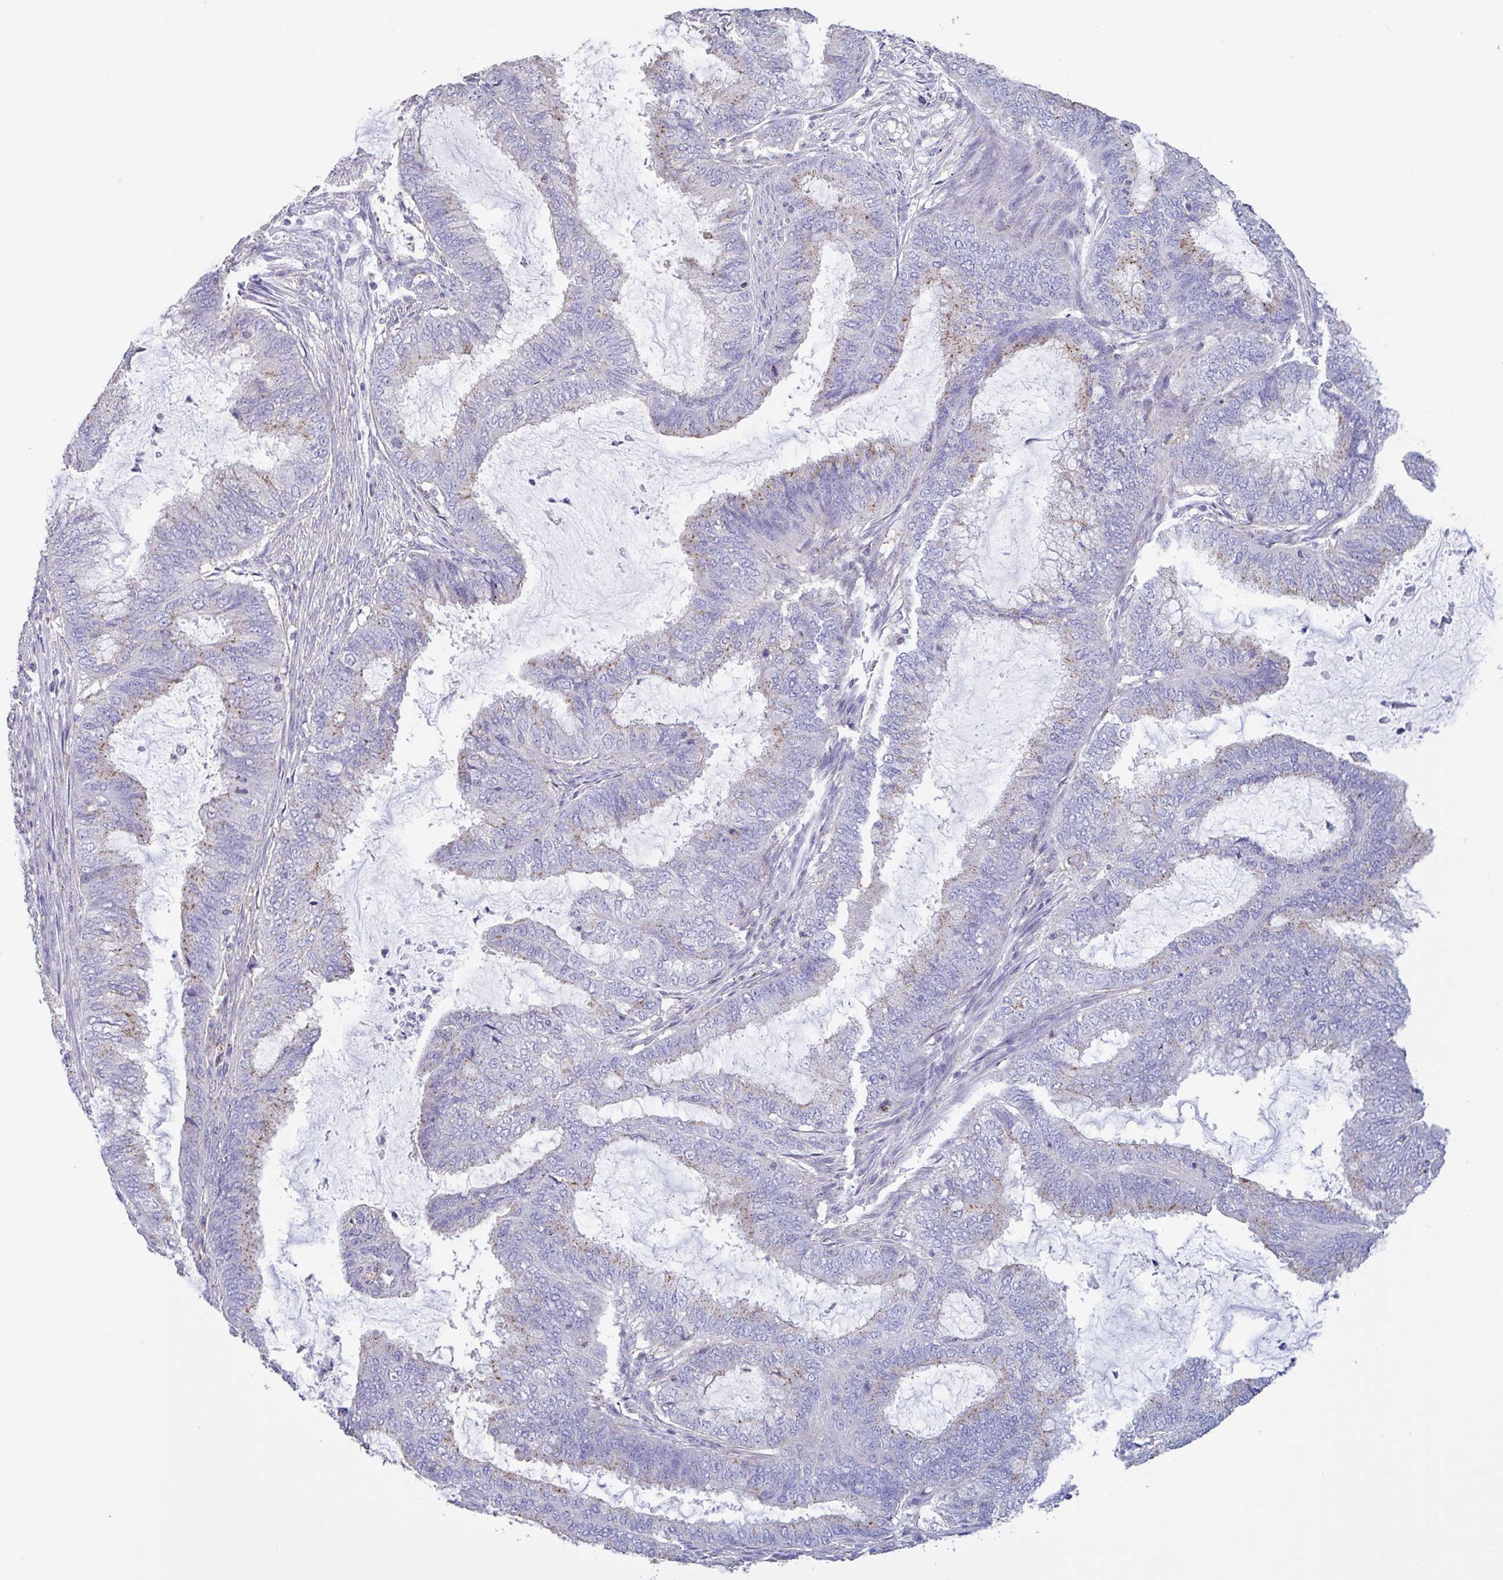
{"staining": {"intensity": "weak", "quantity": "<25%", "location": "cytoplasmic/membranous"}, "tissue": "endometrial cancer", "cell_type": "Tumor cells", "image_type": "cancer", "snomed": [{"axis": "morphology", "description": "Adenocarcinoma, NOS"}, {"axis": "topography", "description": "Endometrium"}], "caption": "Human endometrial adenocarcinoma stained for a protein using IHC displays no expression in tumor cells.", "gene": "CHMP5", "patient": {"sex": "female", "age": 51}}